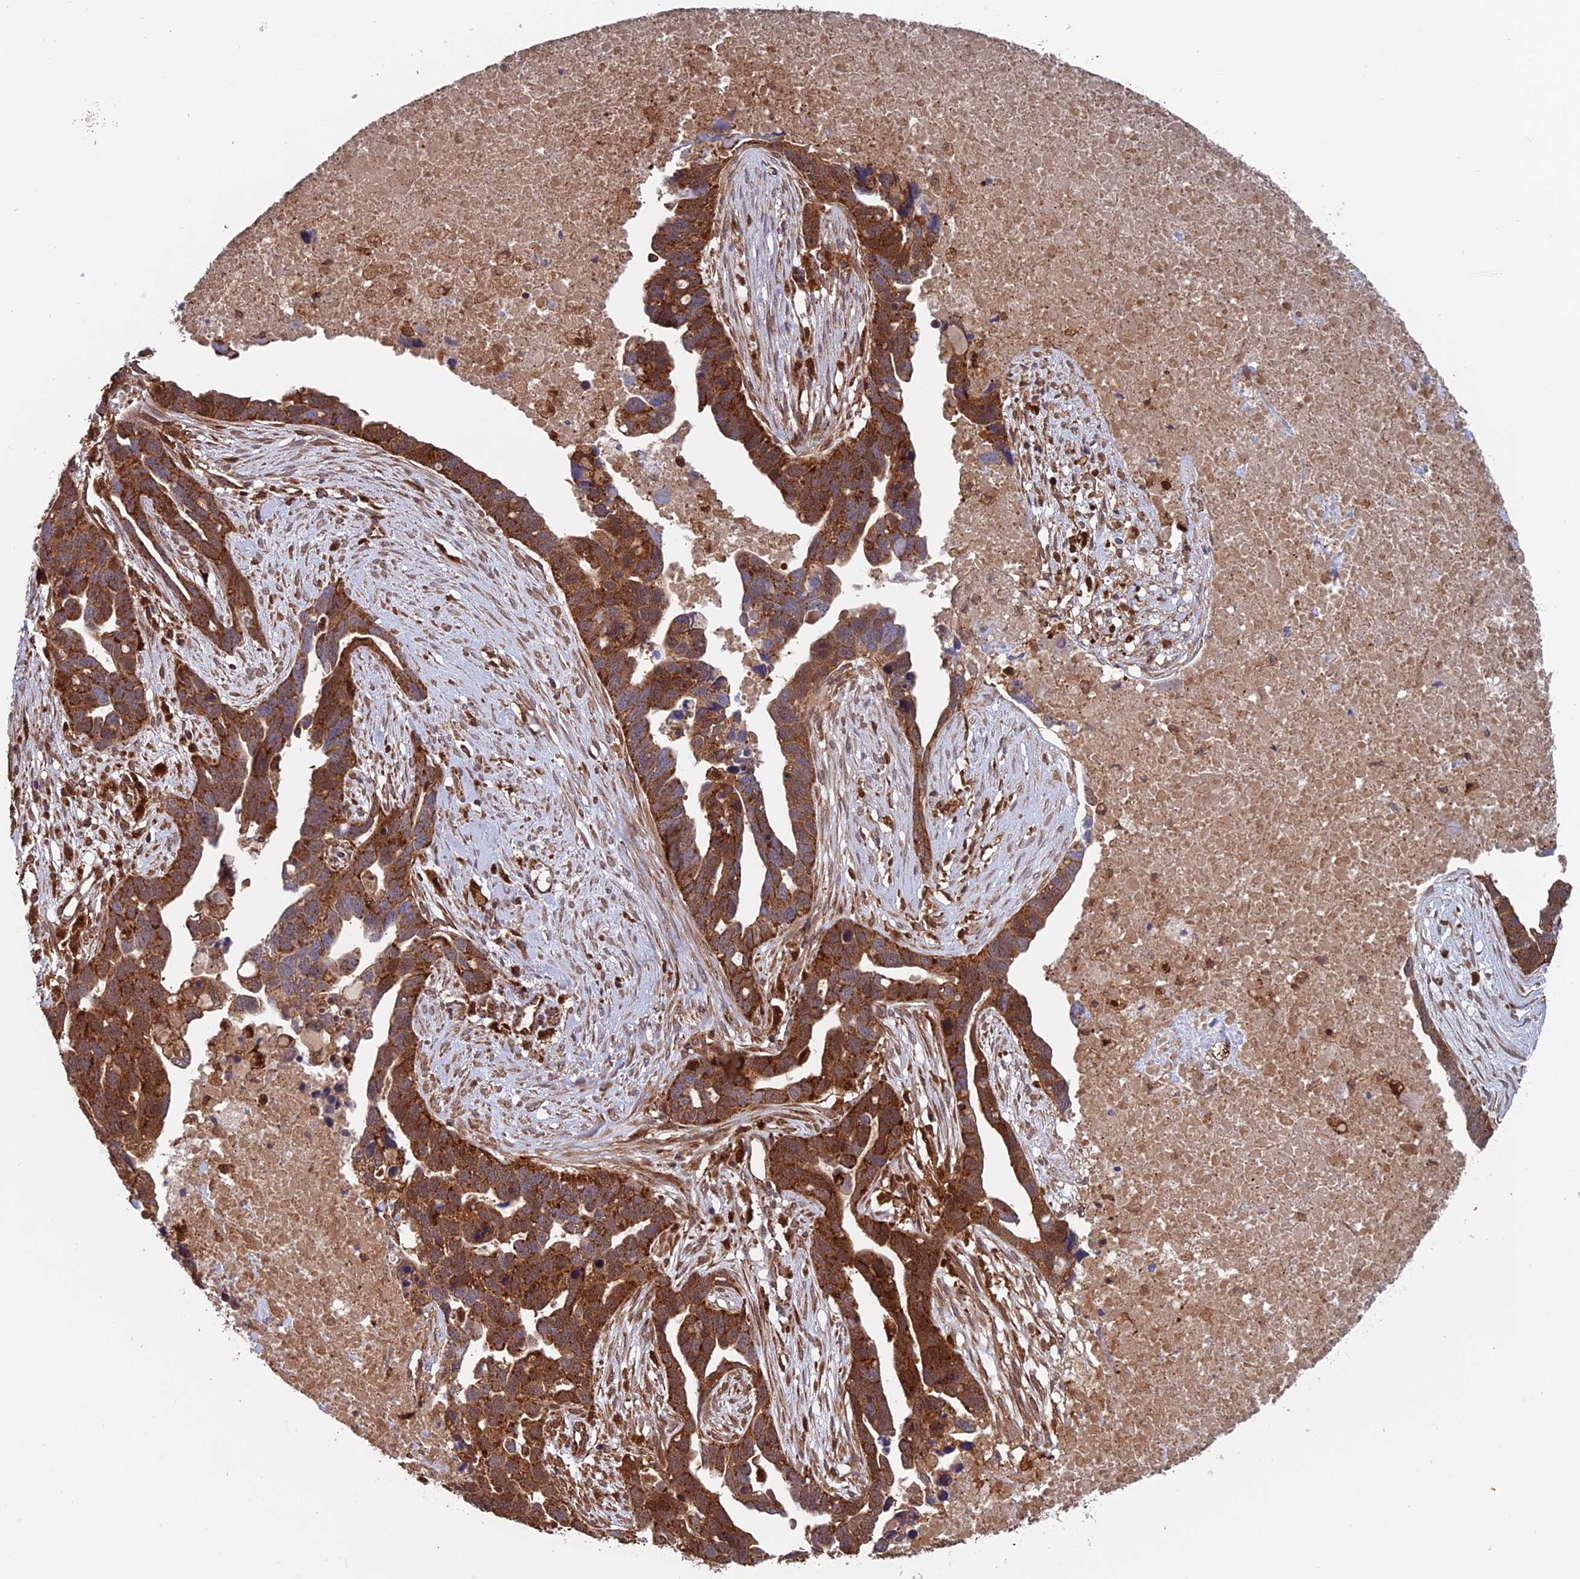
{"staining": {"intensity": "strong", "quantity": ">75%", "location": "cytoplasmic/membranous"}, "tissue": "ovarian cancer", "cell_type": "Tumor cells", "image_type": "cancer", "snomed": [{"axis": "morphology", "description": "Cystadenocarcinoma, serous, NOS"}, {"axis": "topography", "description": "Ovary"}], "caption": "This histopathology image exhibits immunohistochemistry (IHC) staining of serous cystadenocarcinoma (ovarian), with high strong cytoplasmic/membranous positivity in approximately >75% of tumor cells.", "gene": "DTYMK", "patient": {"sex": "female", "age": 54}}